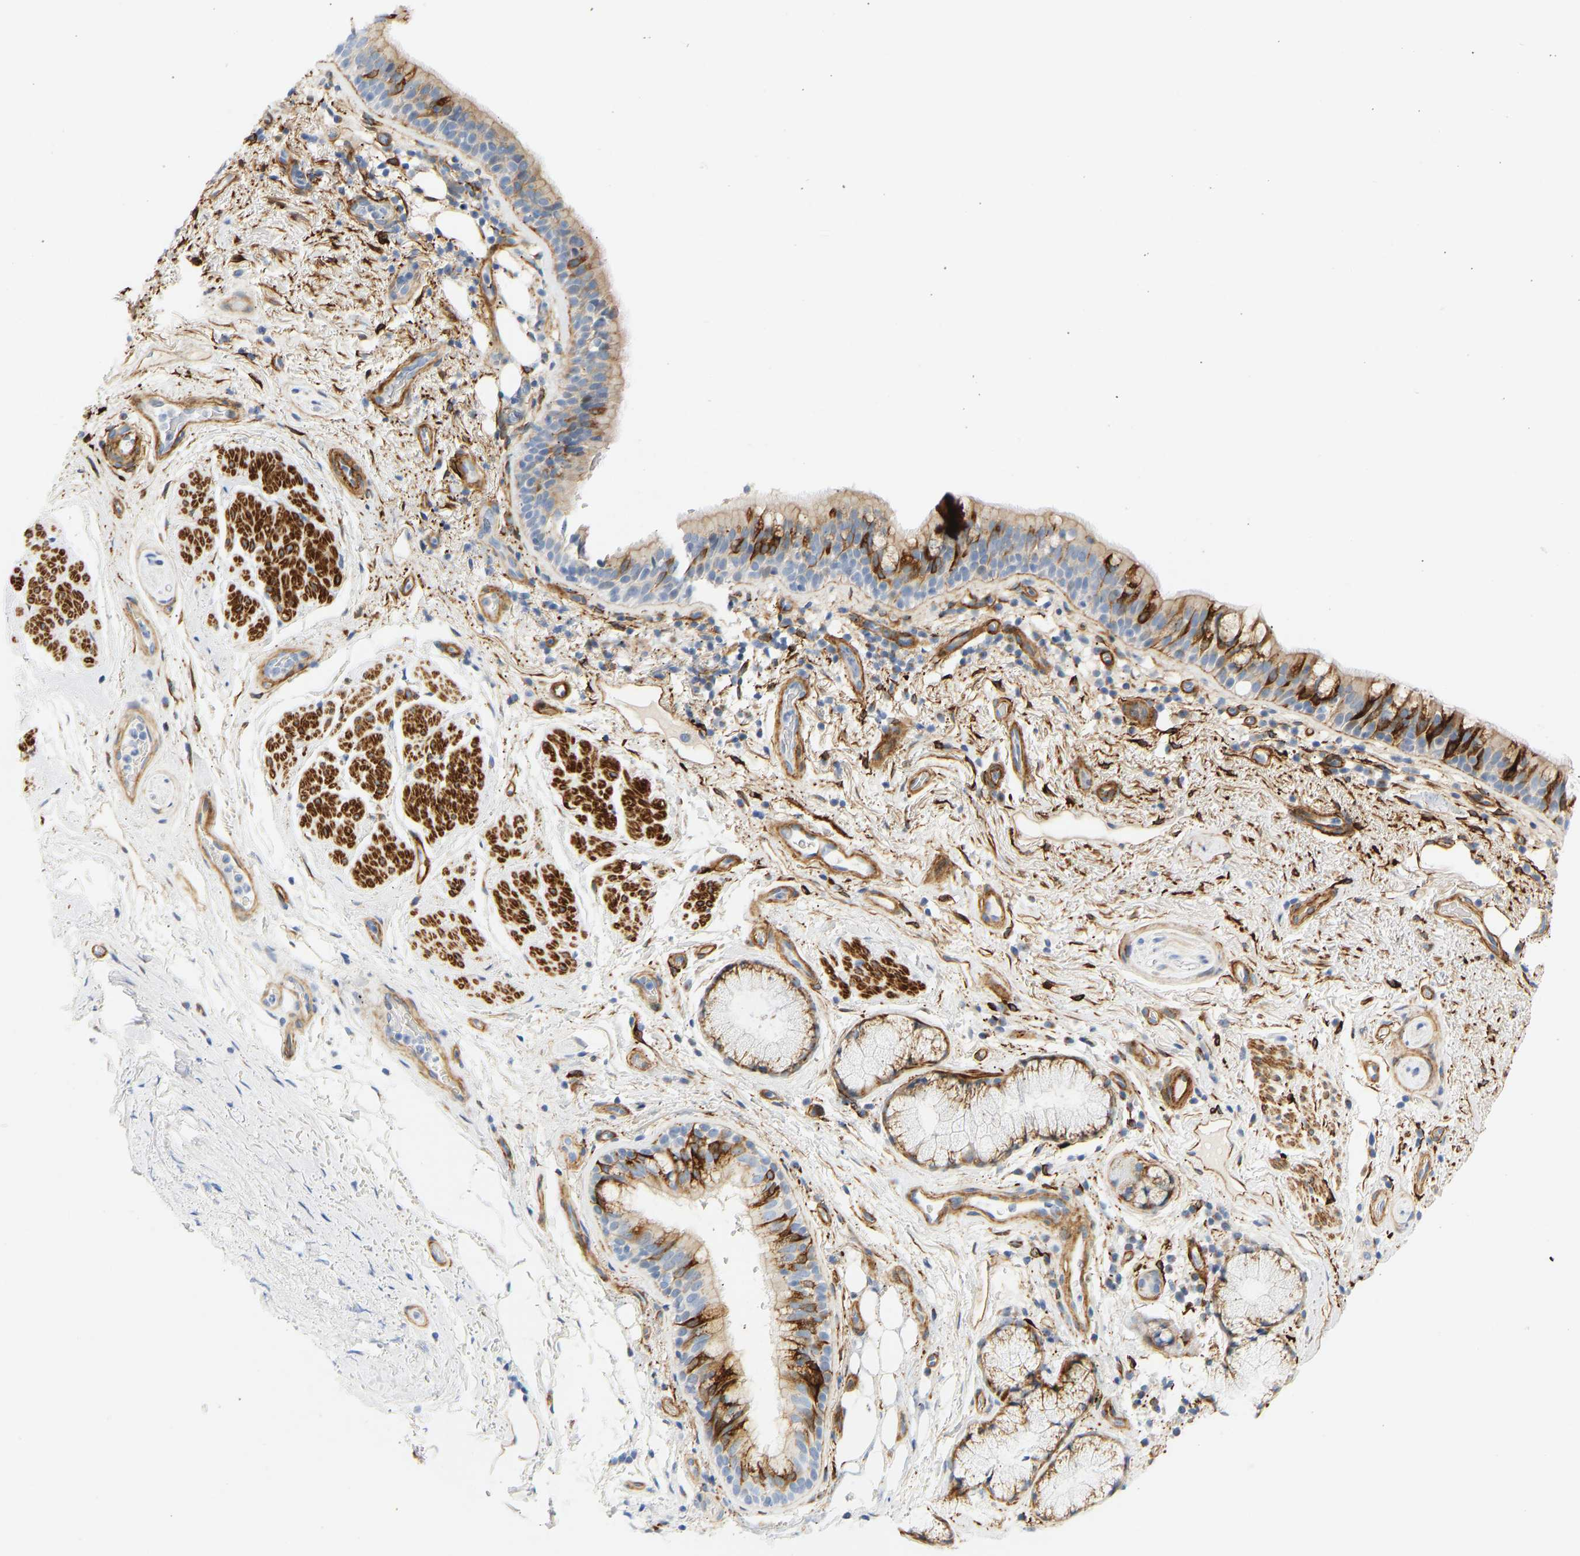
{"staining": {"intensity": "strong", "quantity": "25%-75%", "location": "cytoplasmic/membranous"}, "tissue": "bronchus", "cell_type": "Respiratory epithelial cells", "image_type": "normal", "snomed": [{"axis": "morphology", "description": "Normal tissue, NOS"}, {"axis": "morphology", "description": "Inflammation, NOS"}, {"axis": "topography", "description": "Cartilage tissue"}, {"axis": "topography", "description": "Bronchus"}], "caption": "Protein expression analysis of normal bronchus shows strong cytoplasmic/membranous staining in approximately 25%-75% of respiratory epithelial cells. (IHC, brightfield microscopy, high magnification).", "gene": "SLC30A7", "patient": {"sex": "male", "age": 77}}